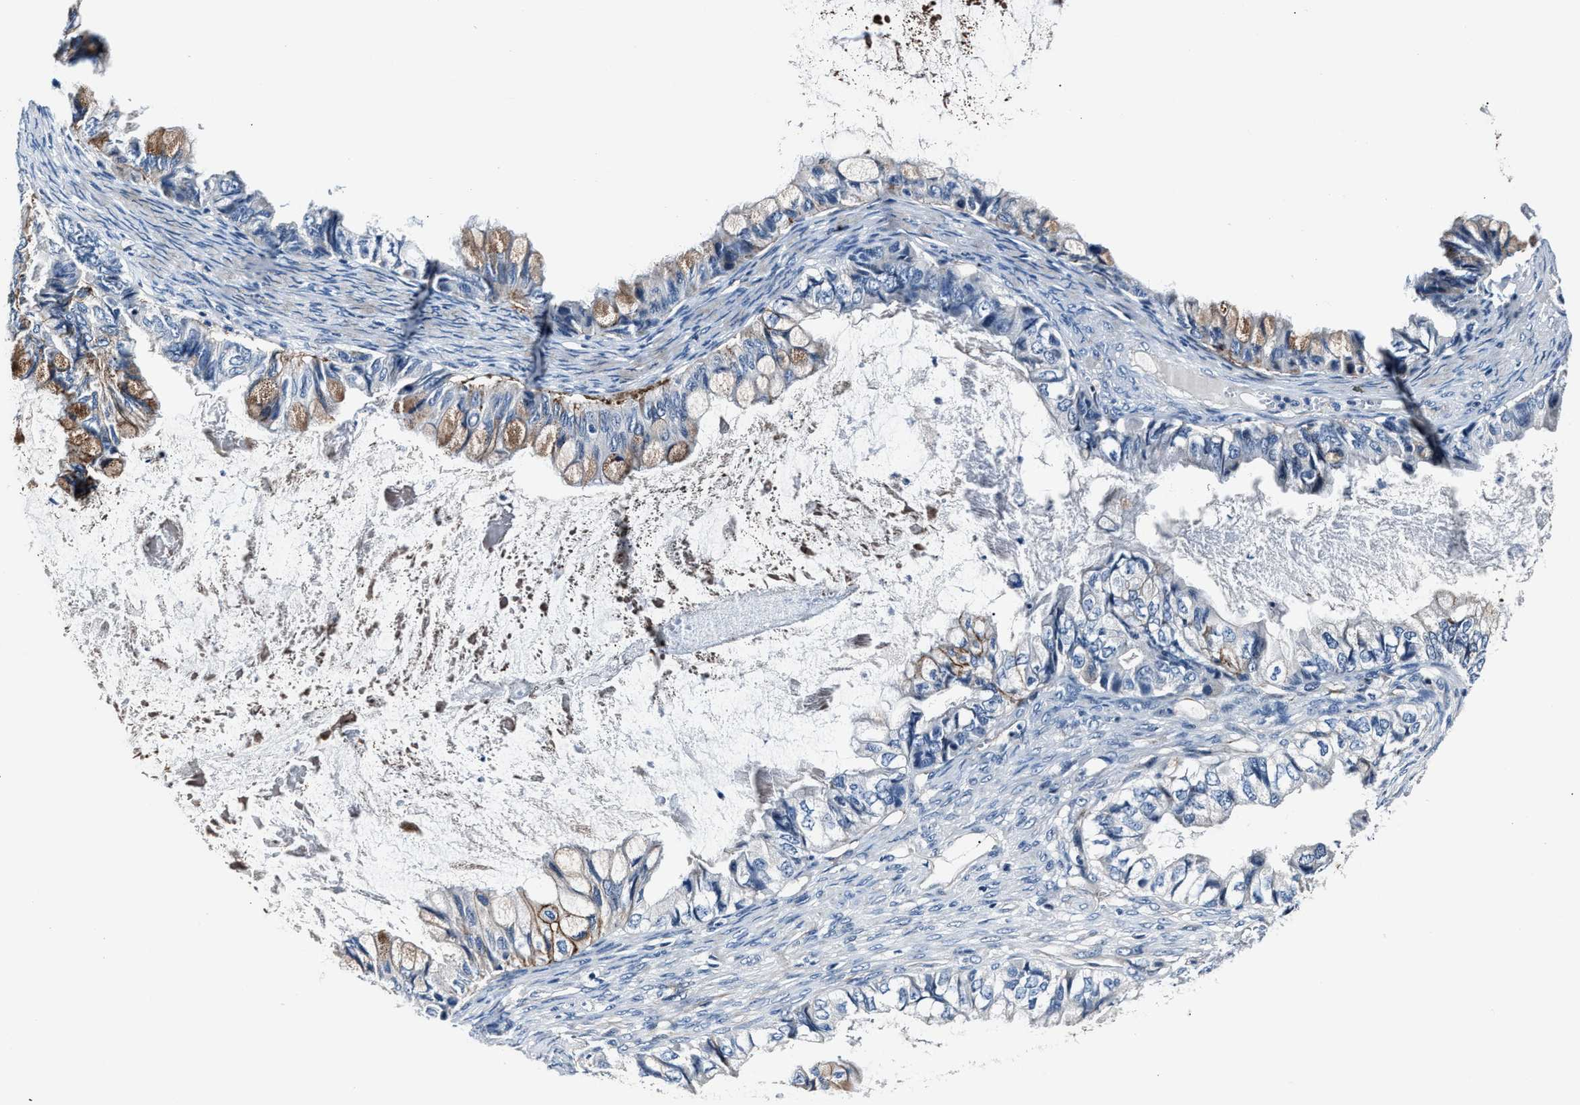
{"staining": {"intensity": "weak", "quantity": "25%-75%", "location": "cytoplasmic/membranous"}, "tissue": "ovarian cancer", "cell_type": "Tumor cells", "image_type": "cancer", "snomed": [{"axis": "morphology", "description": "Cystadenocarcinoma, mucinous, NOS"}, {"axis": "topography", "description": "Ovary"}], "caption": "Approximately 25%-75% of tumor cells in human mucinous cystadenocarcinoma (ovarian) show weak cytoplasmic/membranous protein expression as visualized by brown immunohistochemical staining.", "gene": "MPDZ", "patient": {"sex": "female", "age": 80}}